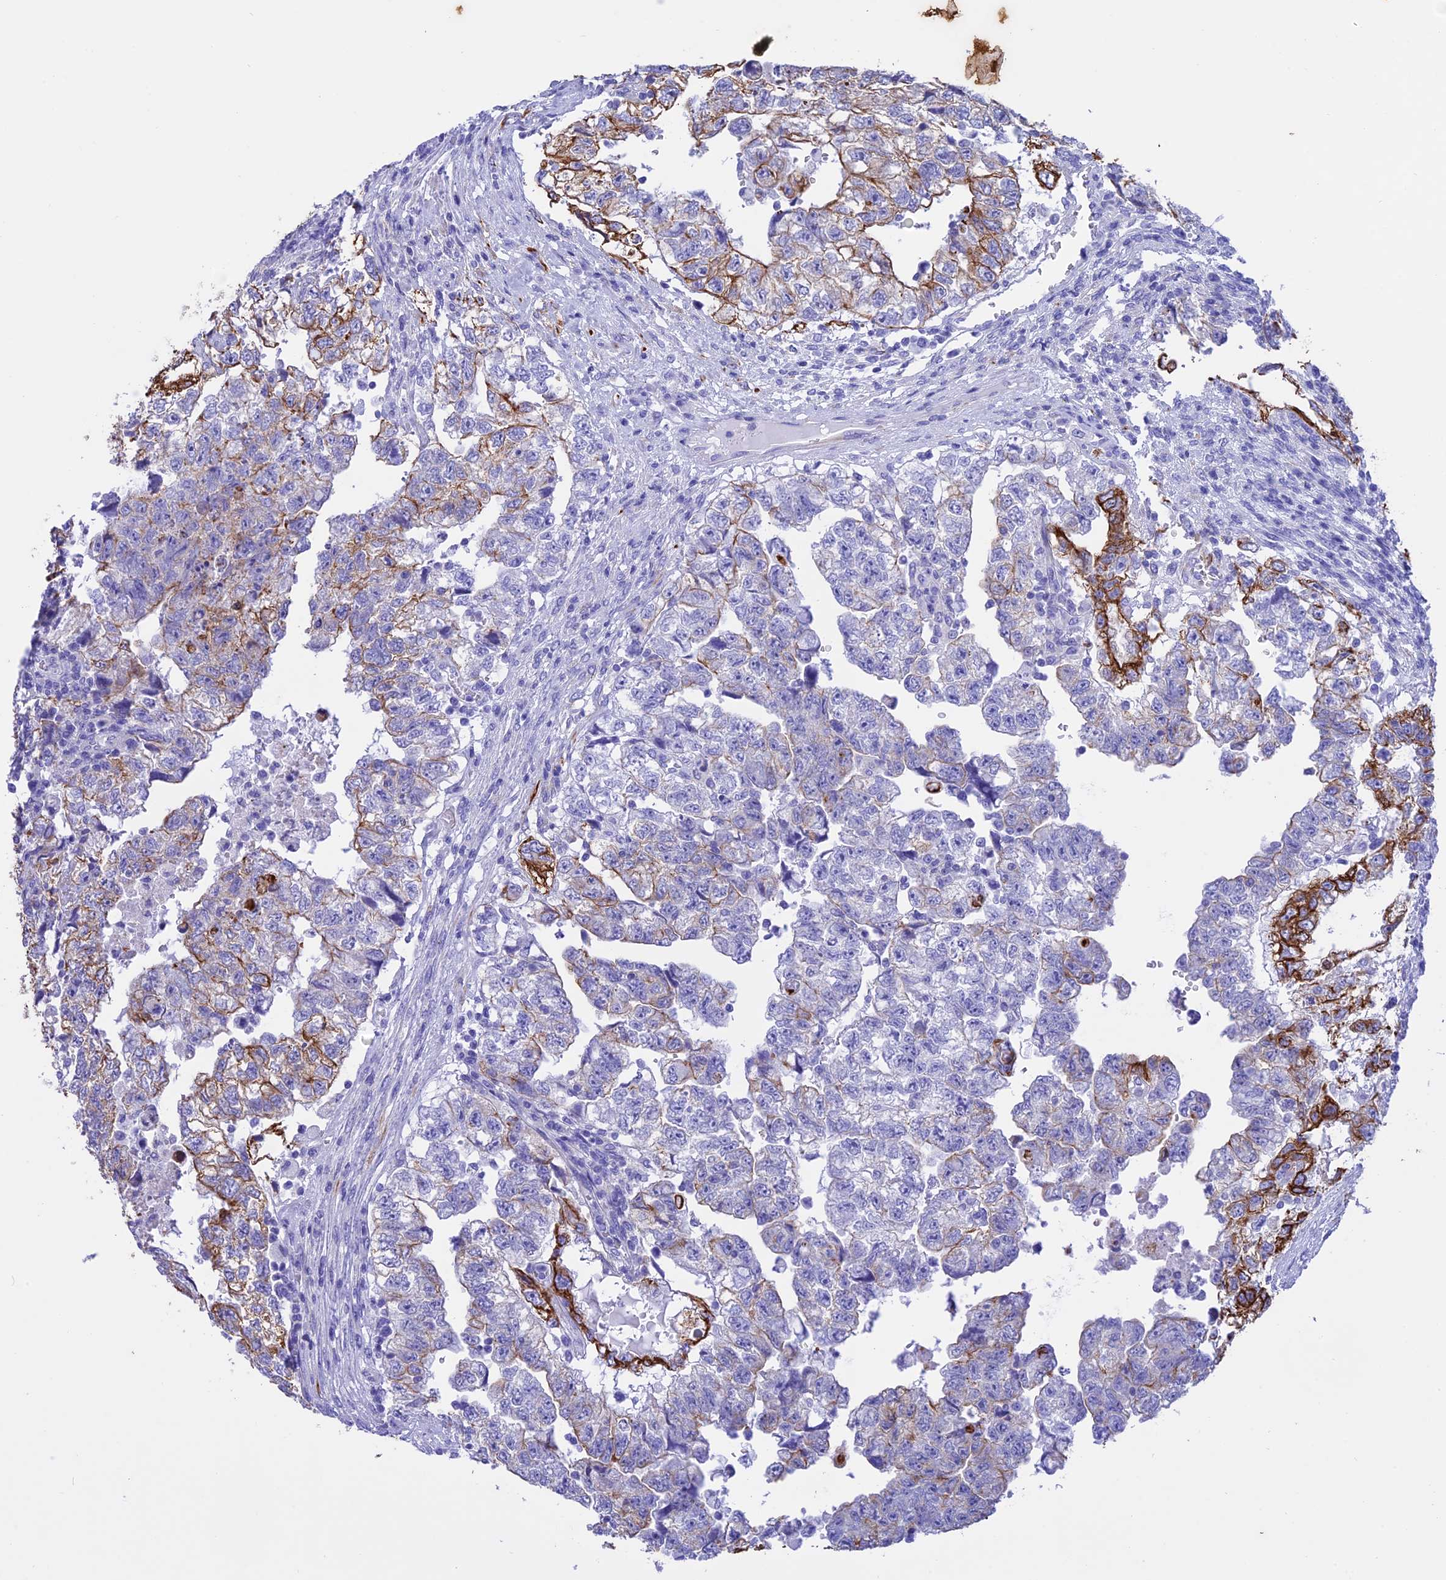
{"staining": {"intensity": "moderate", "quantity": "25%-75%", "location": "cytoplasmic/membranous"}, "tissue": "testis cancer", "cell_type": "Tumor cells", "image_type": "cancer", "snomed": [{"axis": "morphology", "description": "Carcinoma, Embryonal, NOS"}, {"axis": "topography", "description": "Testis"}], "caption": "Testis embryonal carcinoma stained with immunohistochemistry exhibits moderate cytoplasmic/membranous staining in about 25%-75% of tumor cells. (brown staining indicates protein expression, while blue staining denotes nuclei).", "gene": "VPS52", "patient": {"sex": "male", "age": 36}}